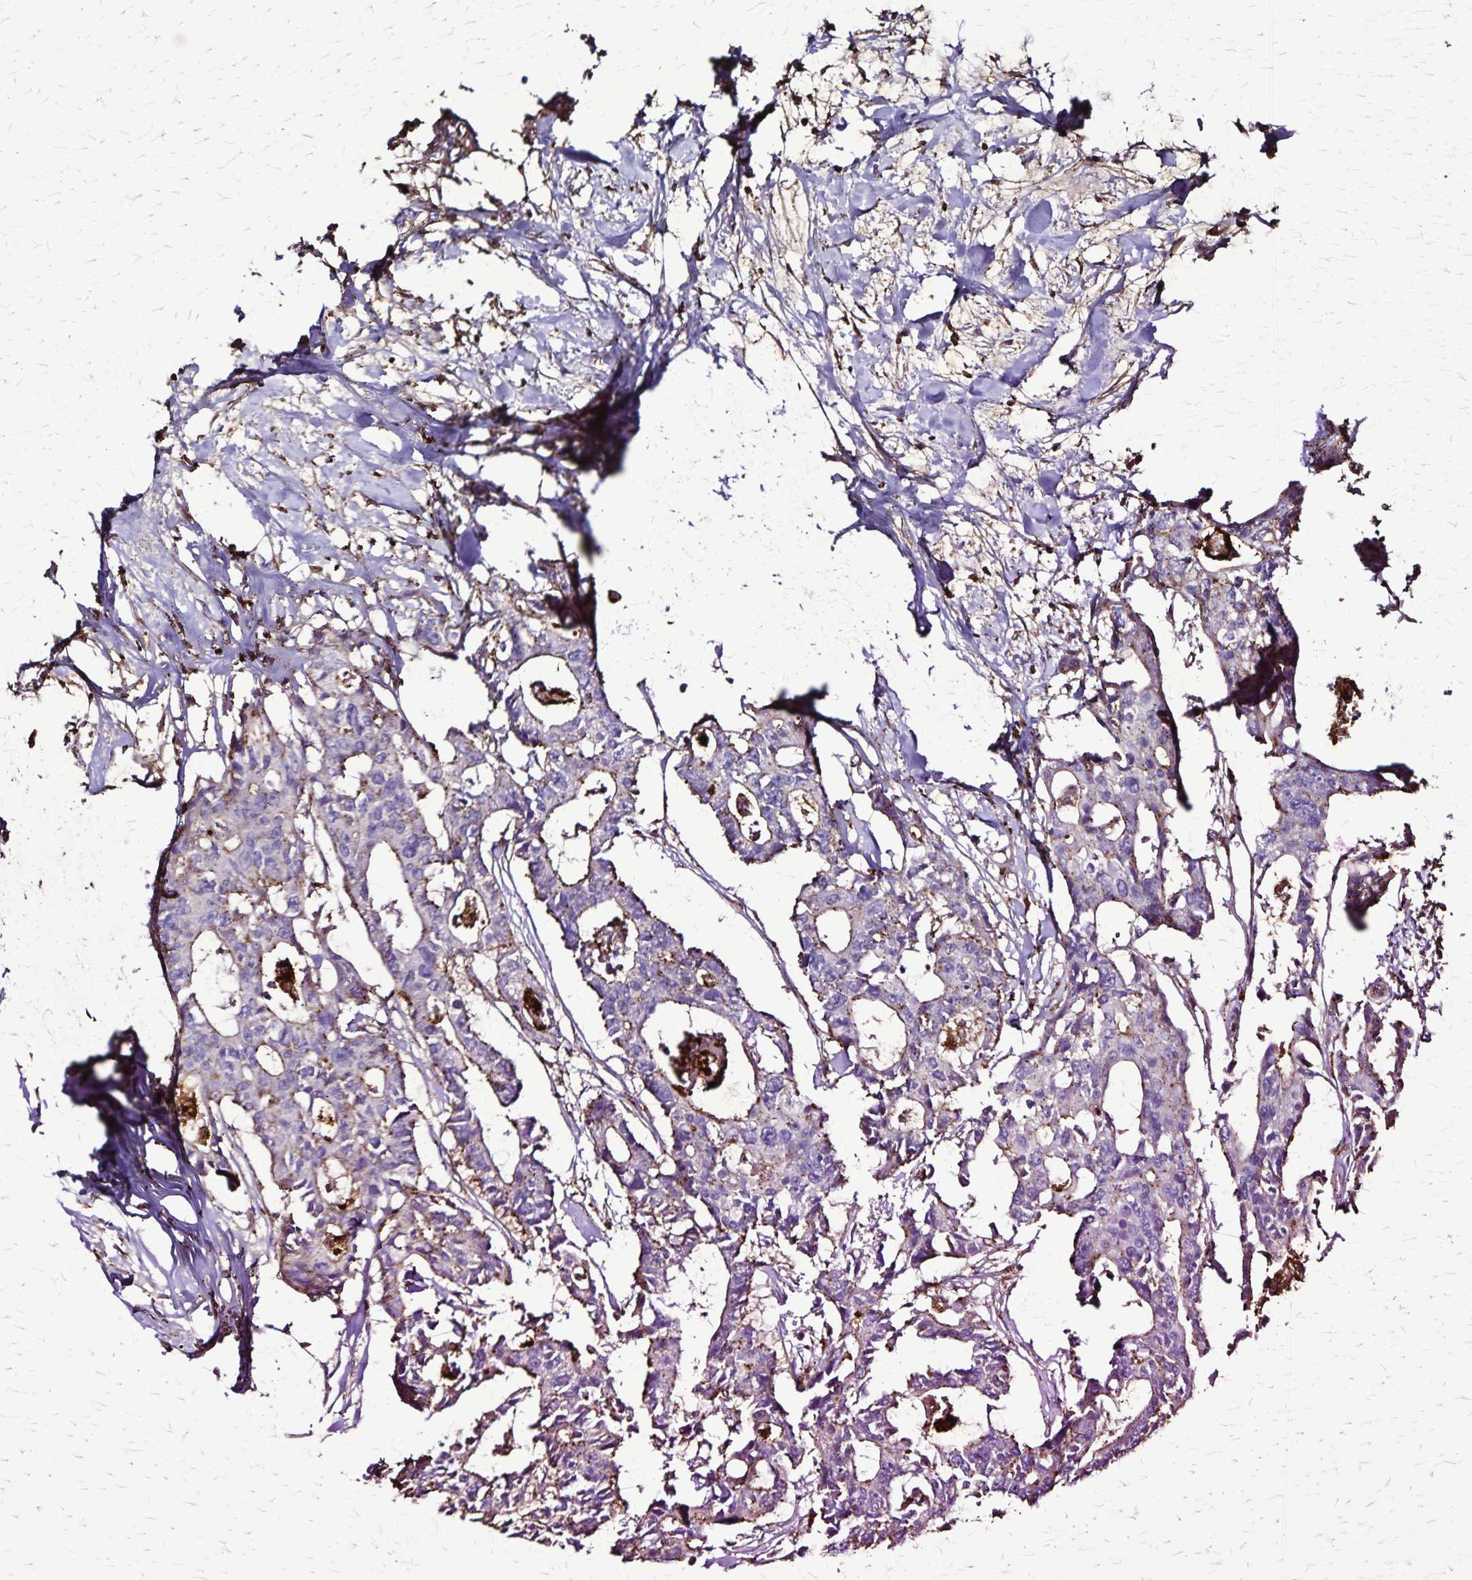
{"staining": {"intensity": "negative", "quantity": "none", "location": "none"}, "tissue": "colorectal cancer", "cell_type": "Tumor cells", "image_type": "cancer", "snomed": [{"axis": "morphology", "description": "Adenocarcinoma, NOS"}, {"axis": "topography", "description": "Rectum"}], "caption": "A photomicrograph of colorectal cancer stained for a protein reveals no brown staining in tumor cells.", "gene": "CHMP1B", "patient": {"sex": "male", "age": 57}}